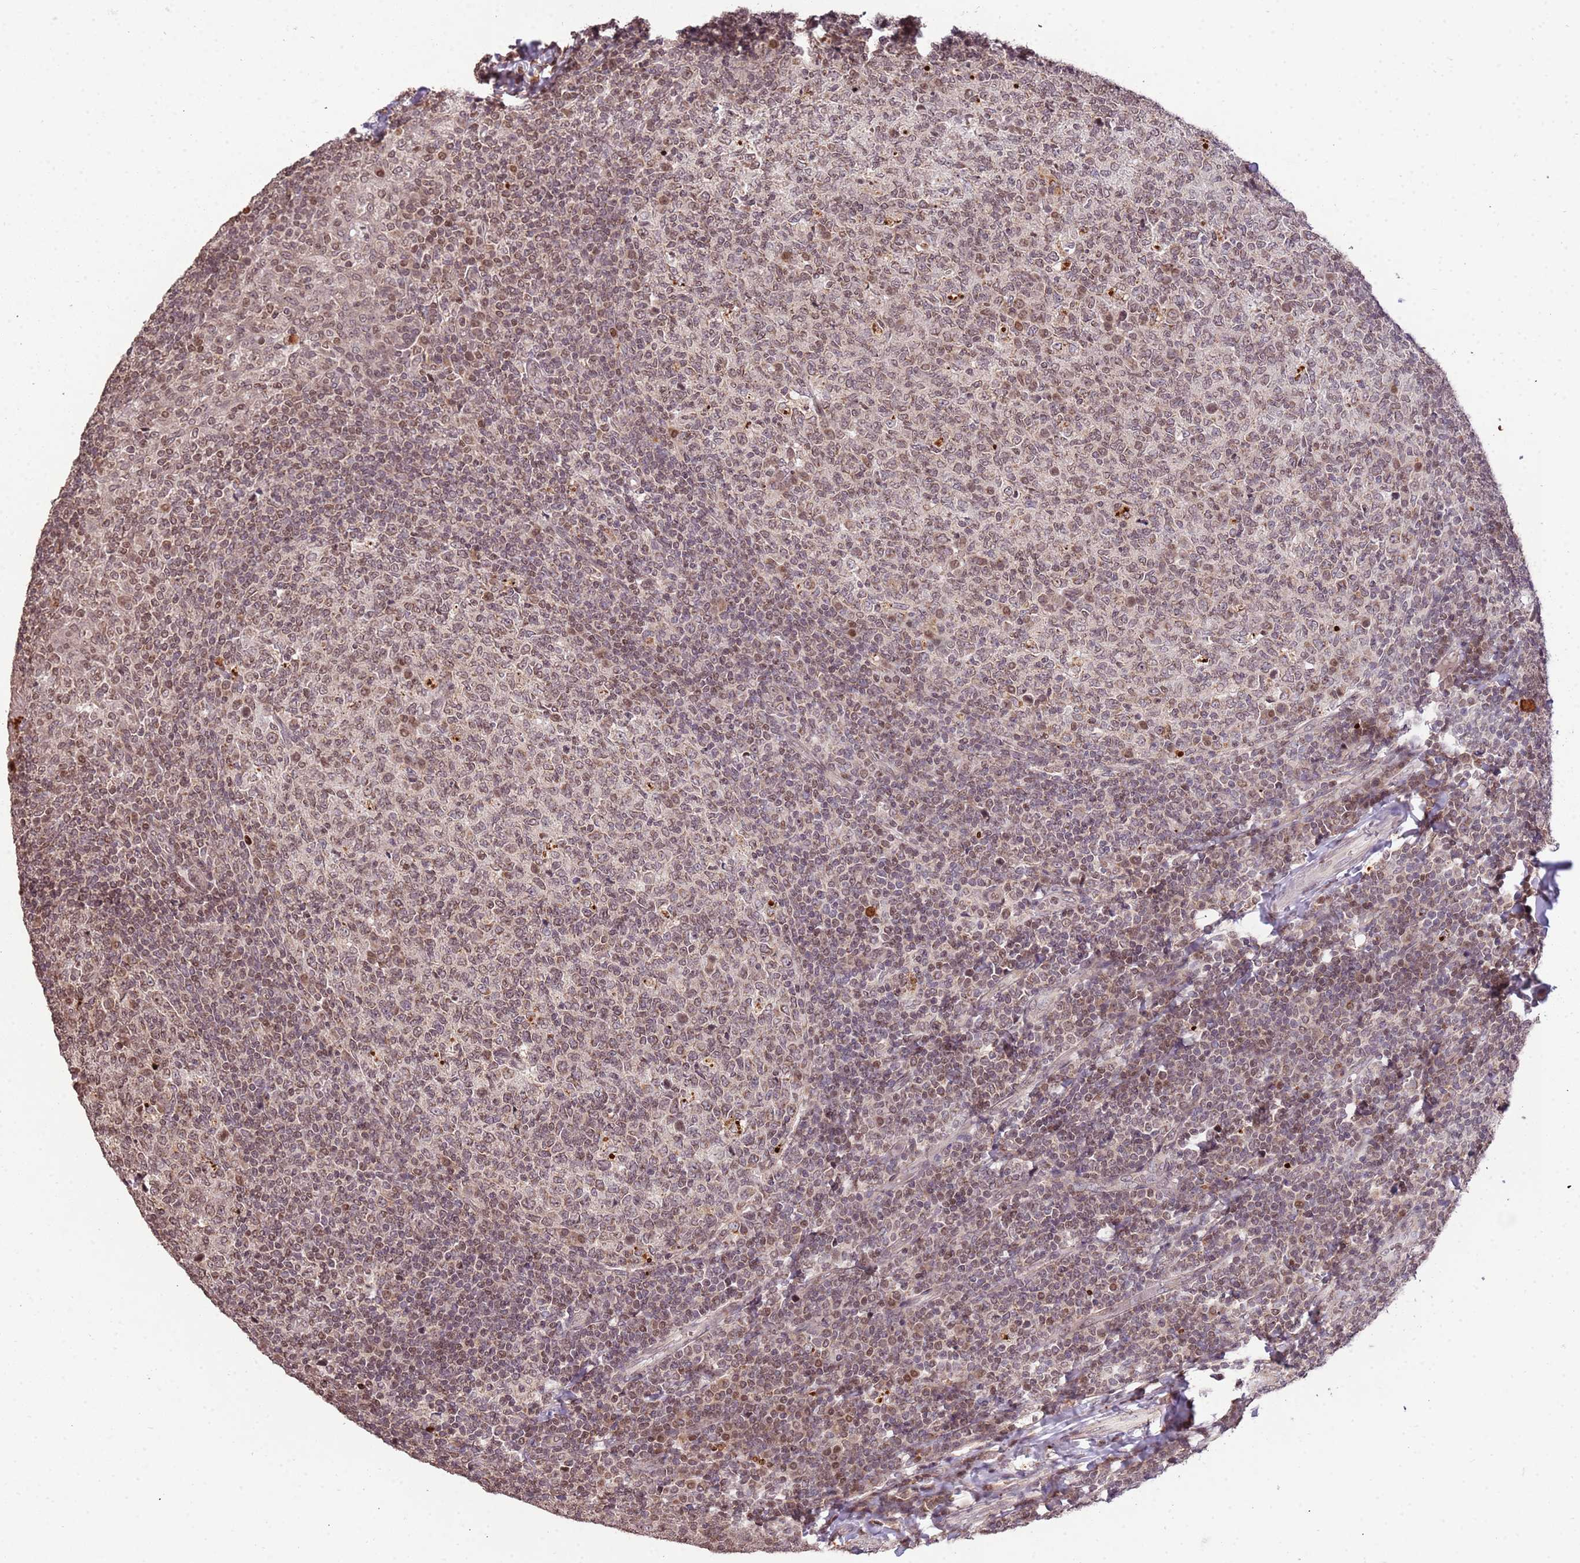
{"staining": {"intensity": "moderate", "quantity": ">75%", "location": "nuclear"}, "tissue": "tonsil", "cell_type": "Germinal center cells", "image_type": "normal", "snomed": [{"axis": "morphology", "description": "Normal tissue, NOS"}, {"axis": "topography", "description": "Tonsil"}], "caption": "A brown stain highlights moderate nuclear staining of a protein in germinal center cells of unremarkable tonsil. (DAB (3,3'-diaminobenzidine) IHC with brightfield microscopy, high magnification).", "gene": "SAMSN1", "patient": {"sex": "female", "age": 19}}